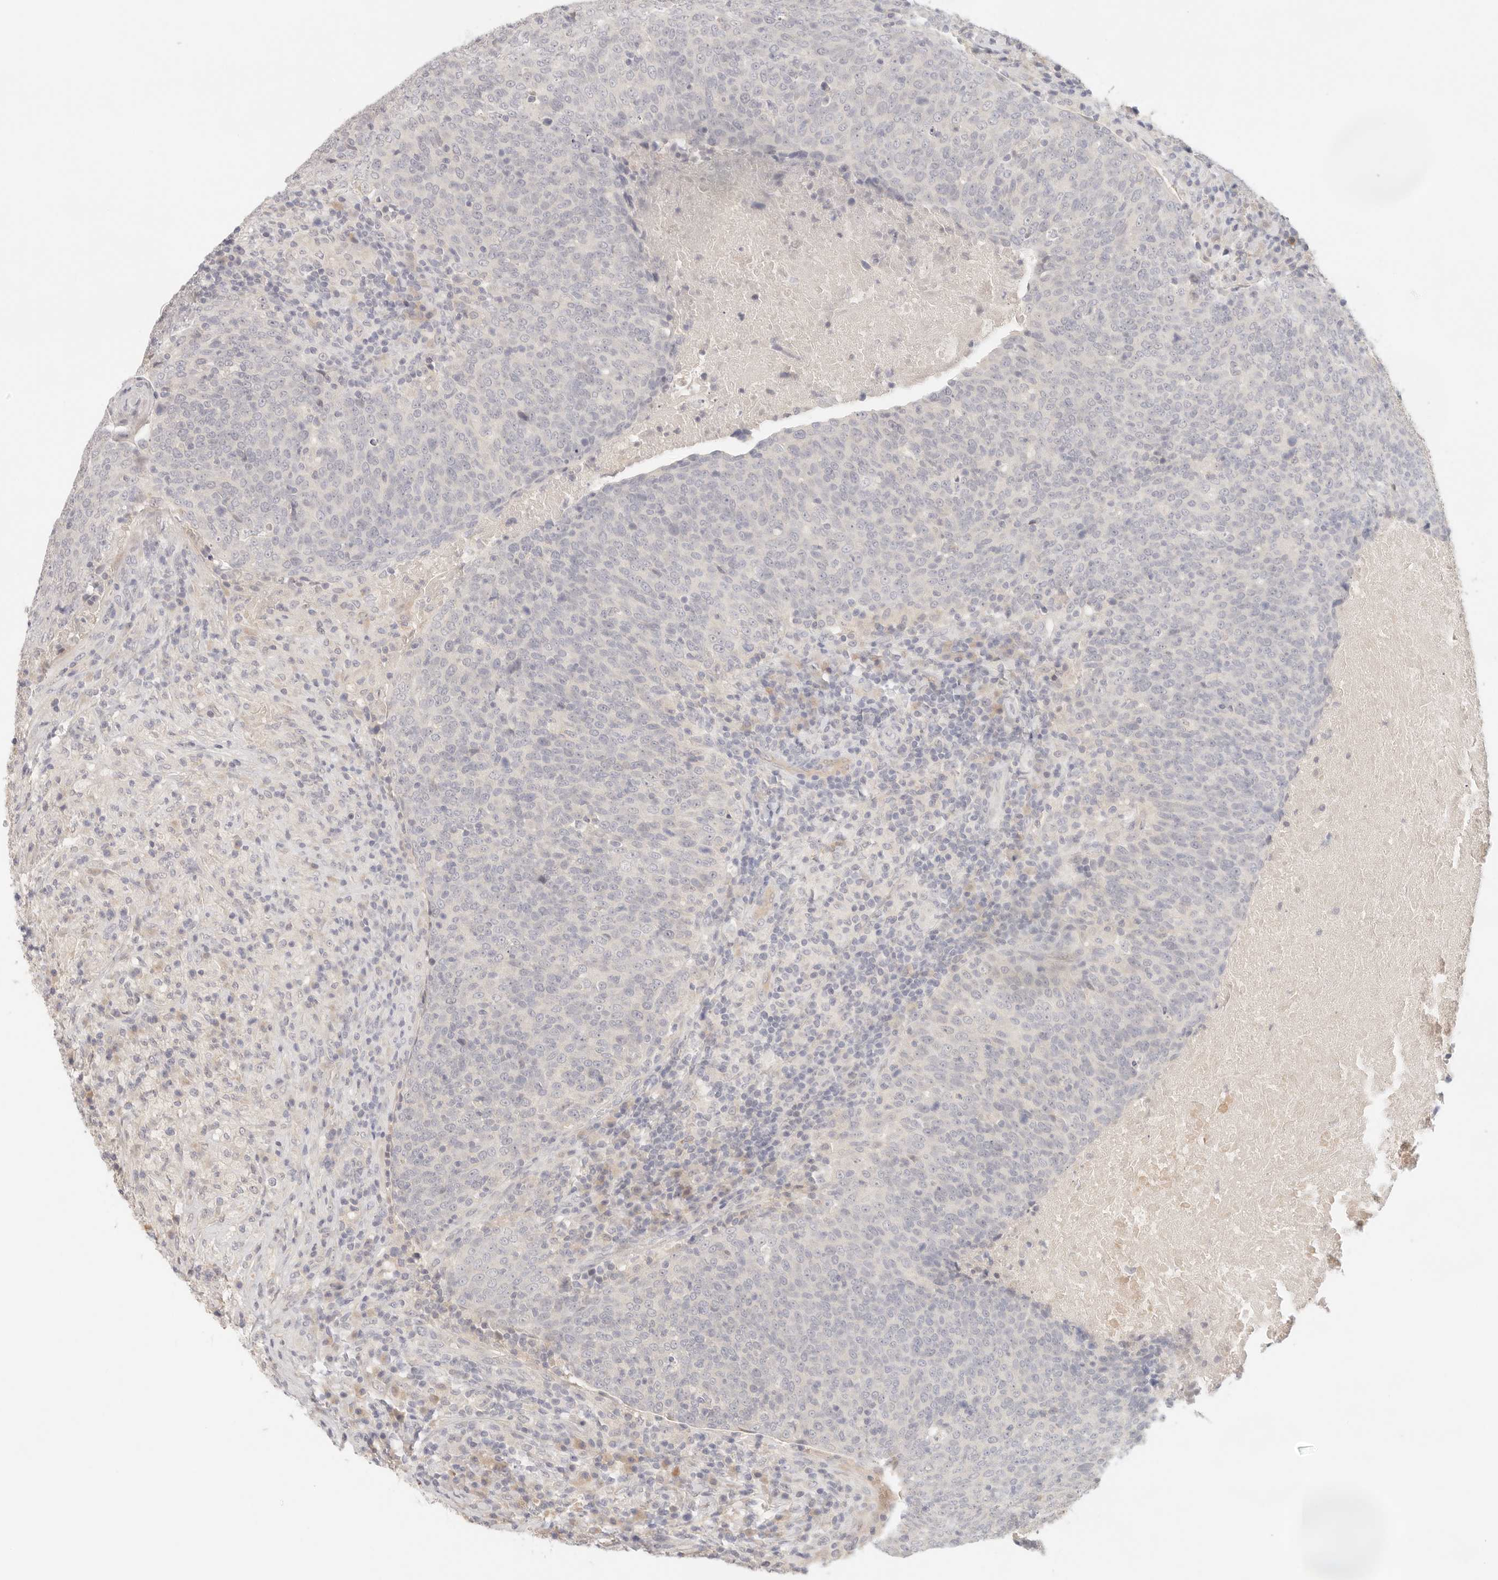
{"staining": {"intensity": "negative", "quantity": "none", "location": "none"}, "tissue": "head and neck cancer", "cell_type": "Tumor cells", "image_type": "cancer", "snomed": [{"axis": "morphology", "description": "Squamous cell carcinoma, NOS"}, {"axis": "morphology", "description": "Squamous cell carcinoma, metastatic, NOS"}, {"axis": "topography", "description": "Lymph node"}, {"axis": "topography", "description": "Head-Neck"}], "caption": "The histopathology image displays no significant expression in tumor cells of head and neck cancer.", "gene": "SPHK1", "patient": {"sex": "male", "age": 62}}